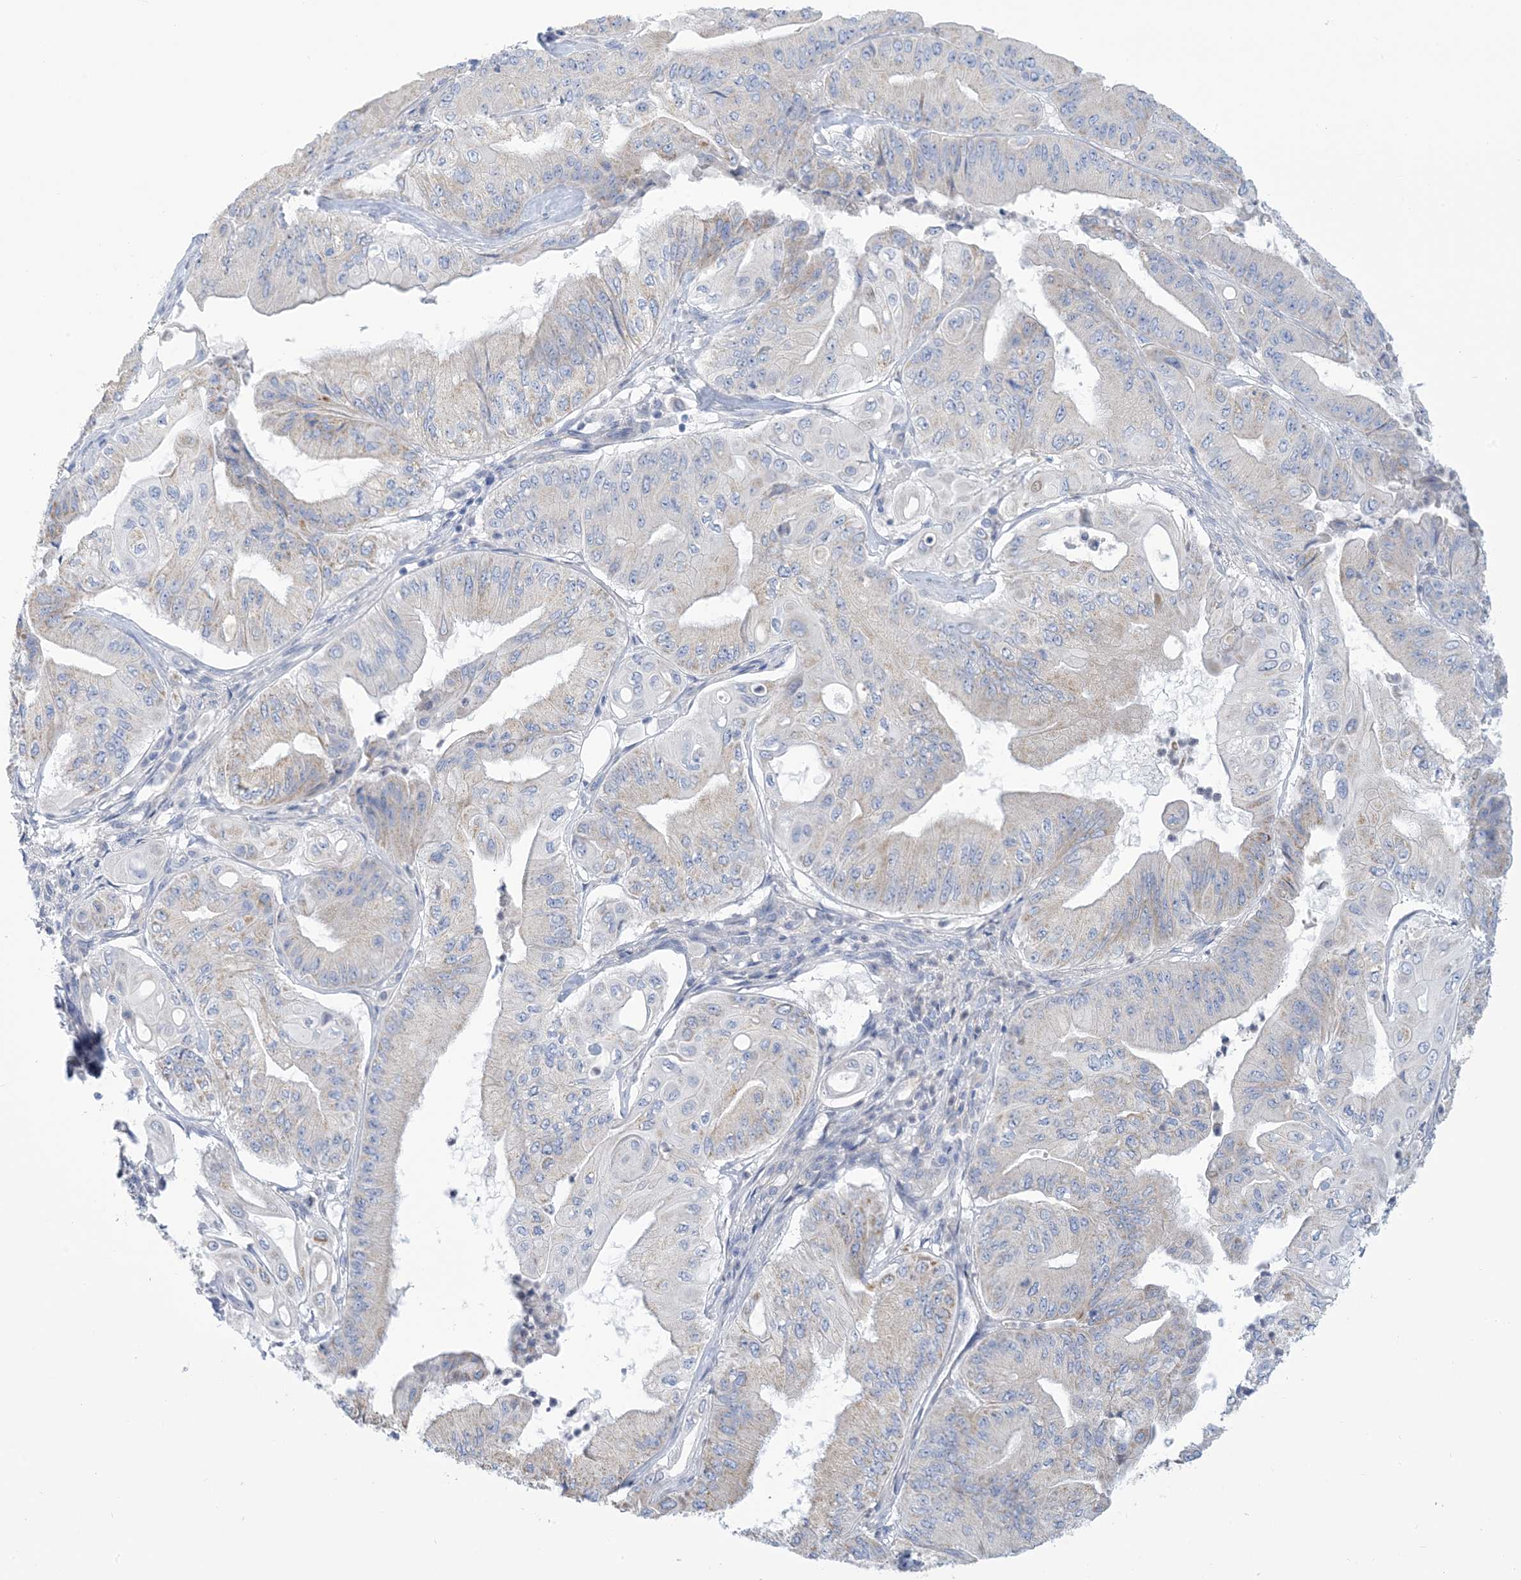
{"staining": {"intensity": "weak", "quantity": "<25%", "location": "cytoplasmic/membranous"}, "tissue": "pancreatic cancer", "cell_type": "Tumor cells", "image_type": "cancer", "snomed": [{"axis": "morphology", "description": "Adenocarcinoma, NOS"}, {"axis": "topography", "description": "Pancreas"}], "caption": "Pancreatic adenocarcinoma stained for a protein using immunohistochemistry (IHC) shows no positivity tumor cells.", "gene": "MTHFD2L", "patient": {"sex": "female", "age": 77}}